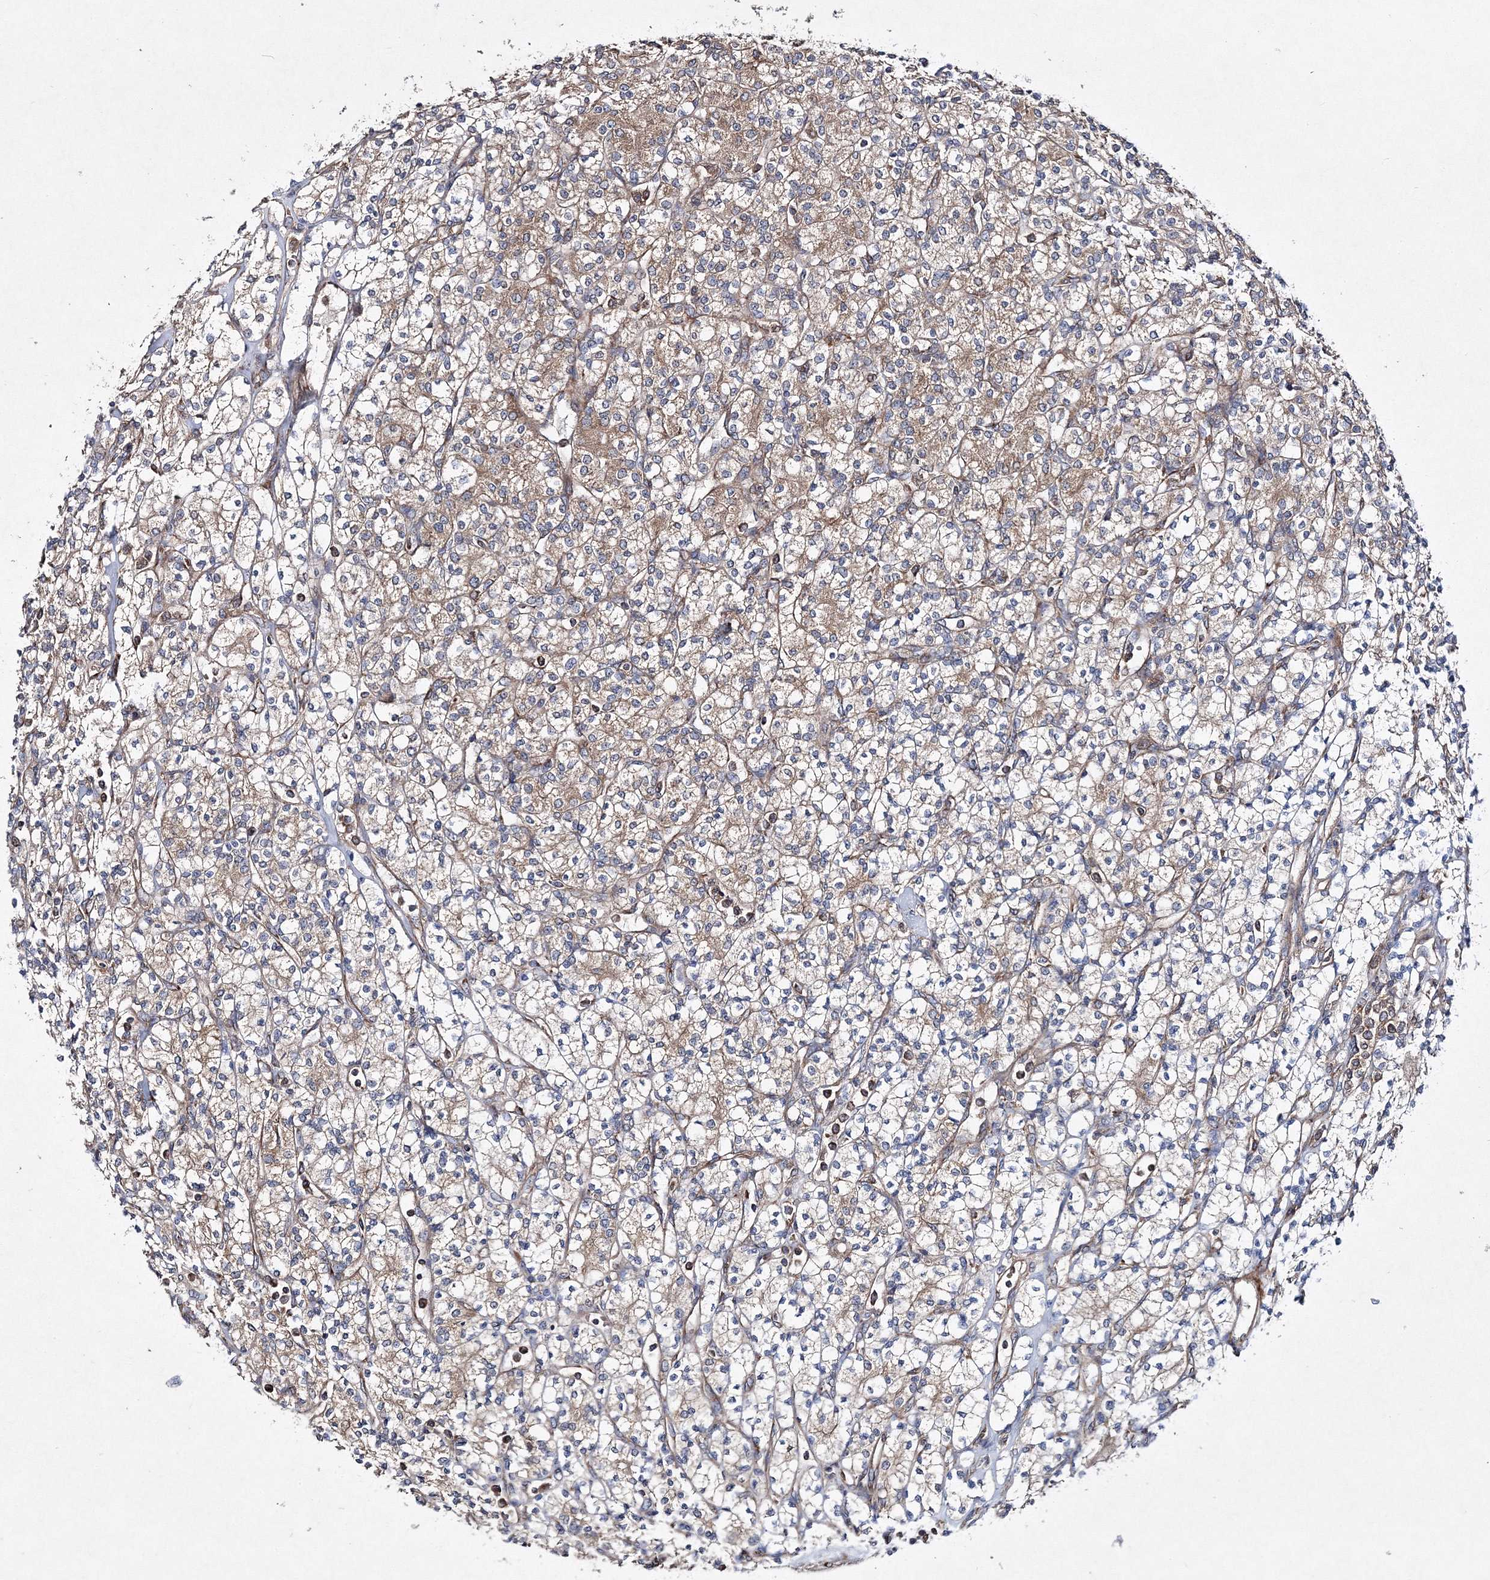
{"staining": {"intensity": "weak", "quantity": "<25%", "location": "cytoplasmic/membranous"}, "tissue": "renal cancer", "cell_type": "Tumor cells", "image_type": "cancer", "snomed": [{"axis": "morphology", "description": "Adenocarcinoma, NOS"}, {"axis": "topography", "description": "Kidney"}], "caption": "A high-resolution micrograph shows IHC staining of renal cancer (adenocarcinoma), which exhibits no significant staining in tumor cells.", "gene": "DNAJC13", "patient": {"sex": "male", "age": 77}}